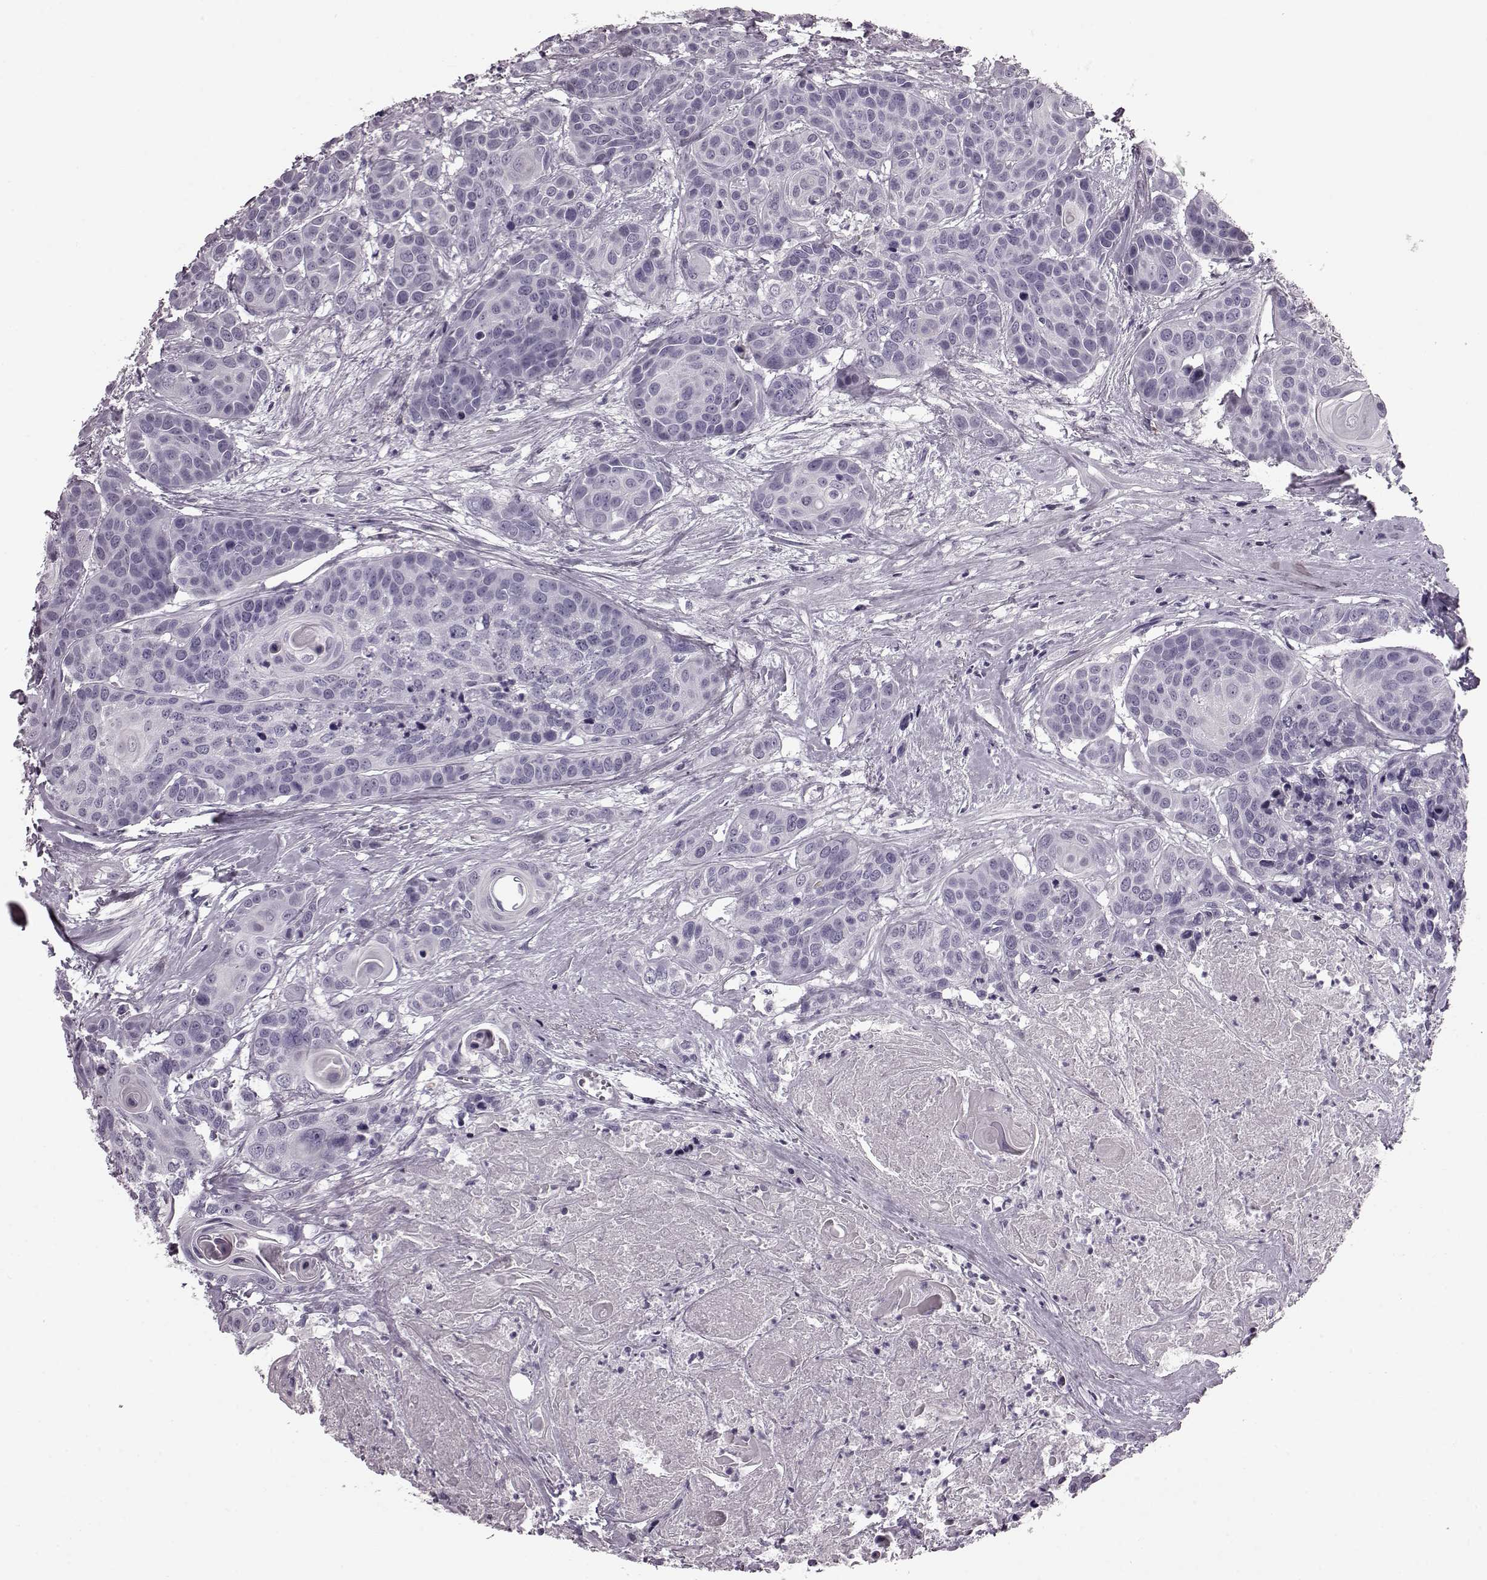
{"staining": {"intensity": "negative", "quantity": "none", "location": "none"}, "tissue": "head and neck cancer", "cell_type": "Tumor cells", "image_type": "cancer", "snomed": [{"axis": "morphology", "description": "Squamous cell carcinoma, NOS"}, {"axis": "topography", "description": "Oral tissue"}, {"axis": "topography", "description": "Head-Neck"}], "caption": "A micrograph of human head and neck cancer is negative for staining in tumor cells. The staining is performed using DAB brown chromogen with nuclei counter-stained in using hematoxylin.", "gene": "CST7", "patient": {"sex": "male", "age": 56}}